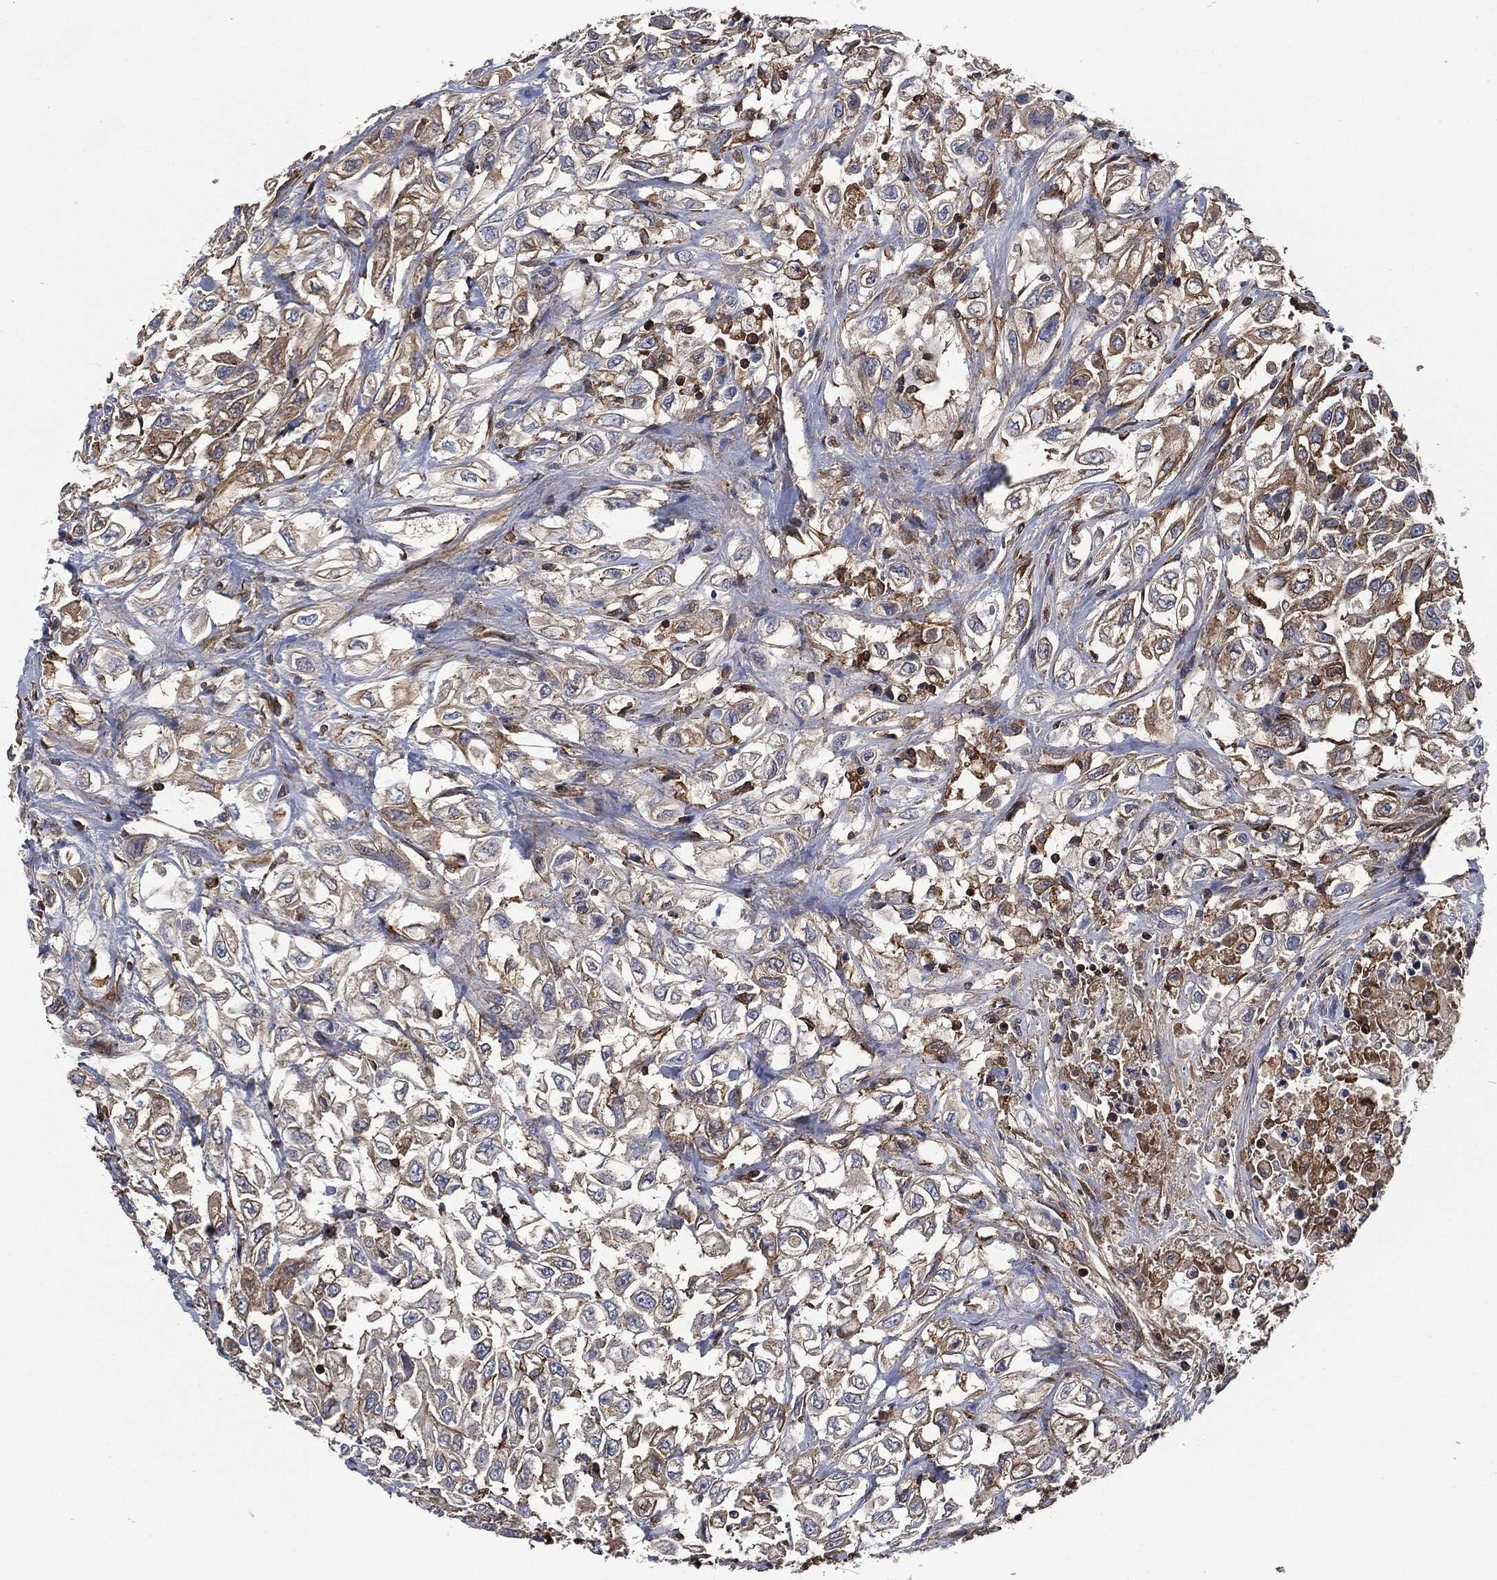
{"staining": {"intensity": "moderate", "quantity": "<25%", "location": "cytoplasmic/membranous"}, "tissue": "urothelial cancer", "cell_type": "Tumor cells", "image_type": "cancer", "snomed": [{"axis": "morphology", "description": "Urothelial carcinoma, High grade"}, {"axis": "topography", "description": "Urinary bladder"}], "caption": "This micrograph displays urothelial cancer stained with immunohistochemistry (IHC) to label a protein in brown. The cytoplasmic/membranous of tumor cells show moderate positivity for the protein. Nuclei are counter-stained blue.", "gene": "LGALS9", "patient": {"sex": "female", "age": 56}}